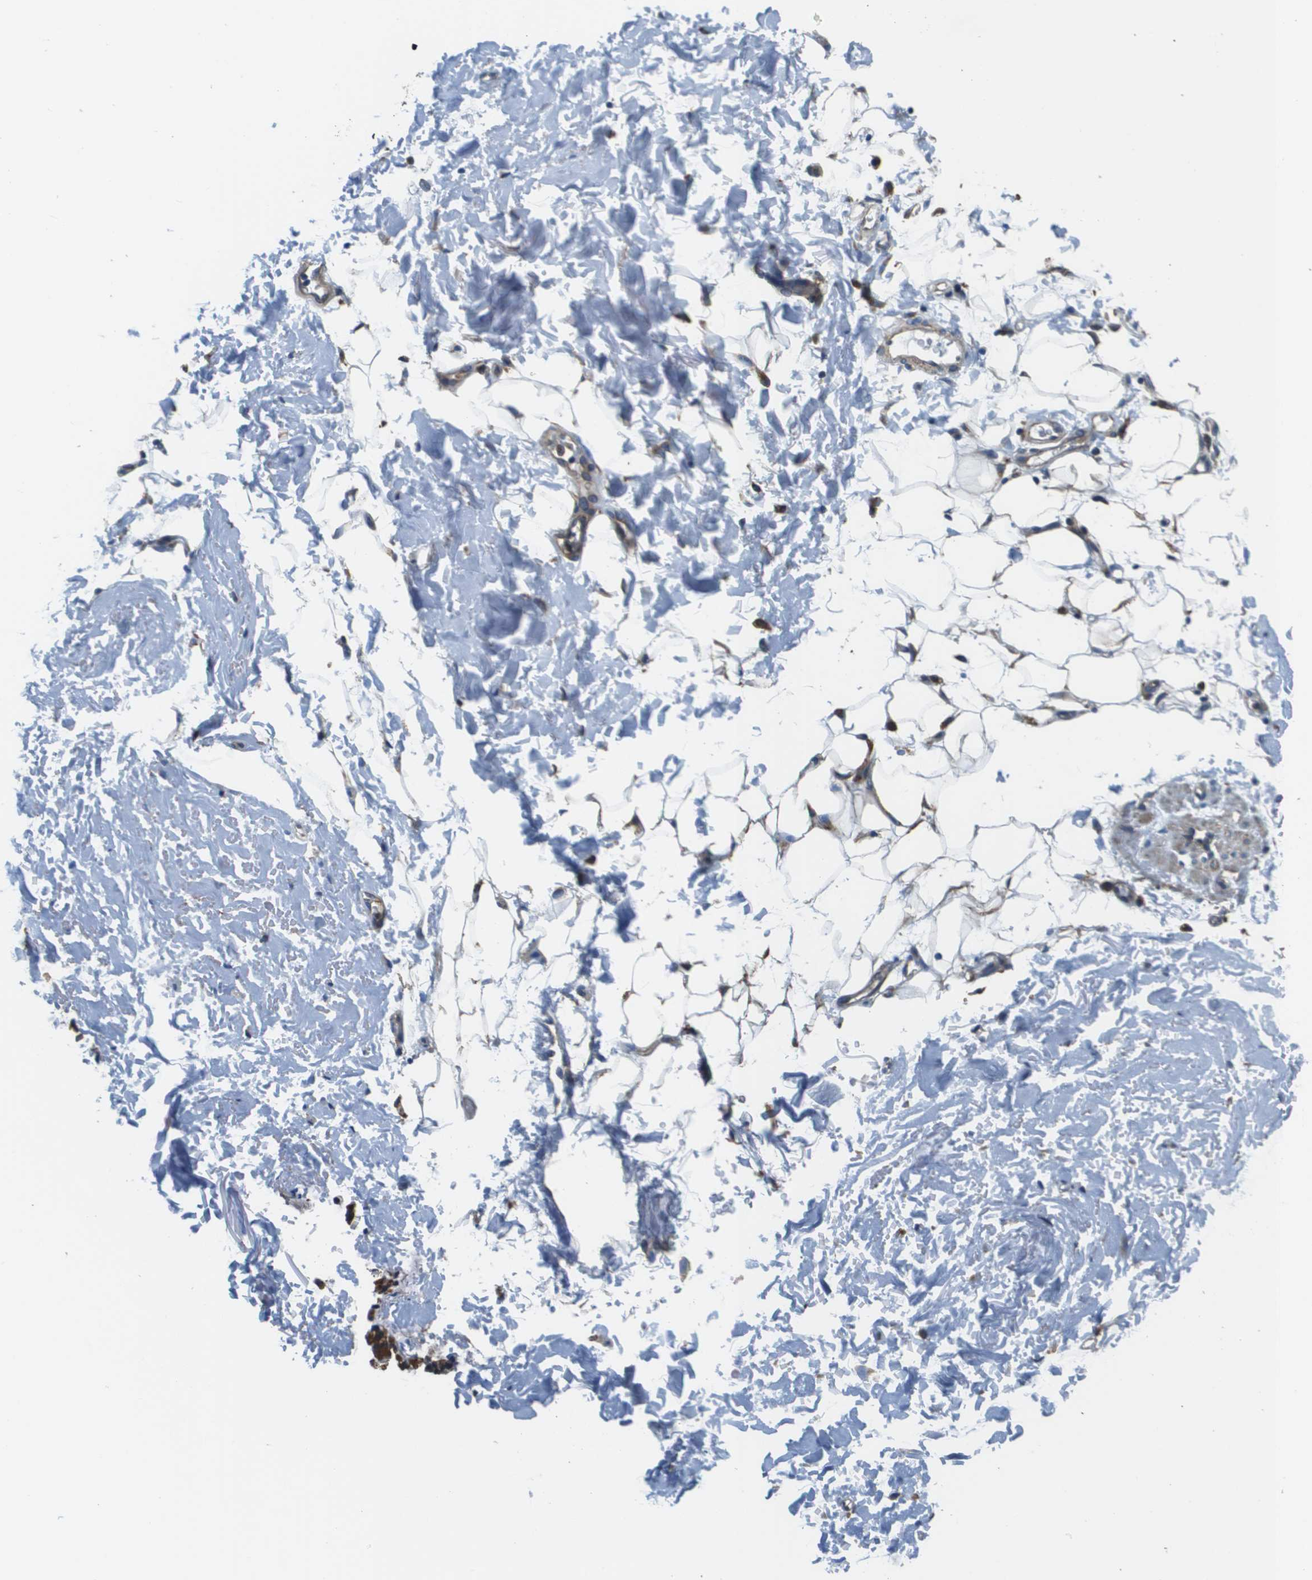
{"staining": {"intensity": "negative", "quantity": "none", "location": "none"}, "tissue": "adipose tissue", "cell_type": "Adipocytes", "image_type": "normal", "snomed": [{"axis": "morphology", "description": "Normal tissue, NOS"}, {"axis": "topography", "description": "Cartilage tissue"}, {"axis": "topography", "description": "Bronchus"}], "caption": "Immunohistochemistry of normal adipose tissue demonstrates no positivity in adipocytes. (DAB immunohistochemistry (IHC) with hematoxylin counter stain).", "gene": "CNPY3", "patient": {"sex": "female", "age": 73}}